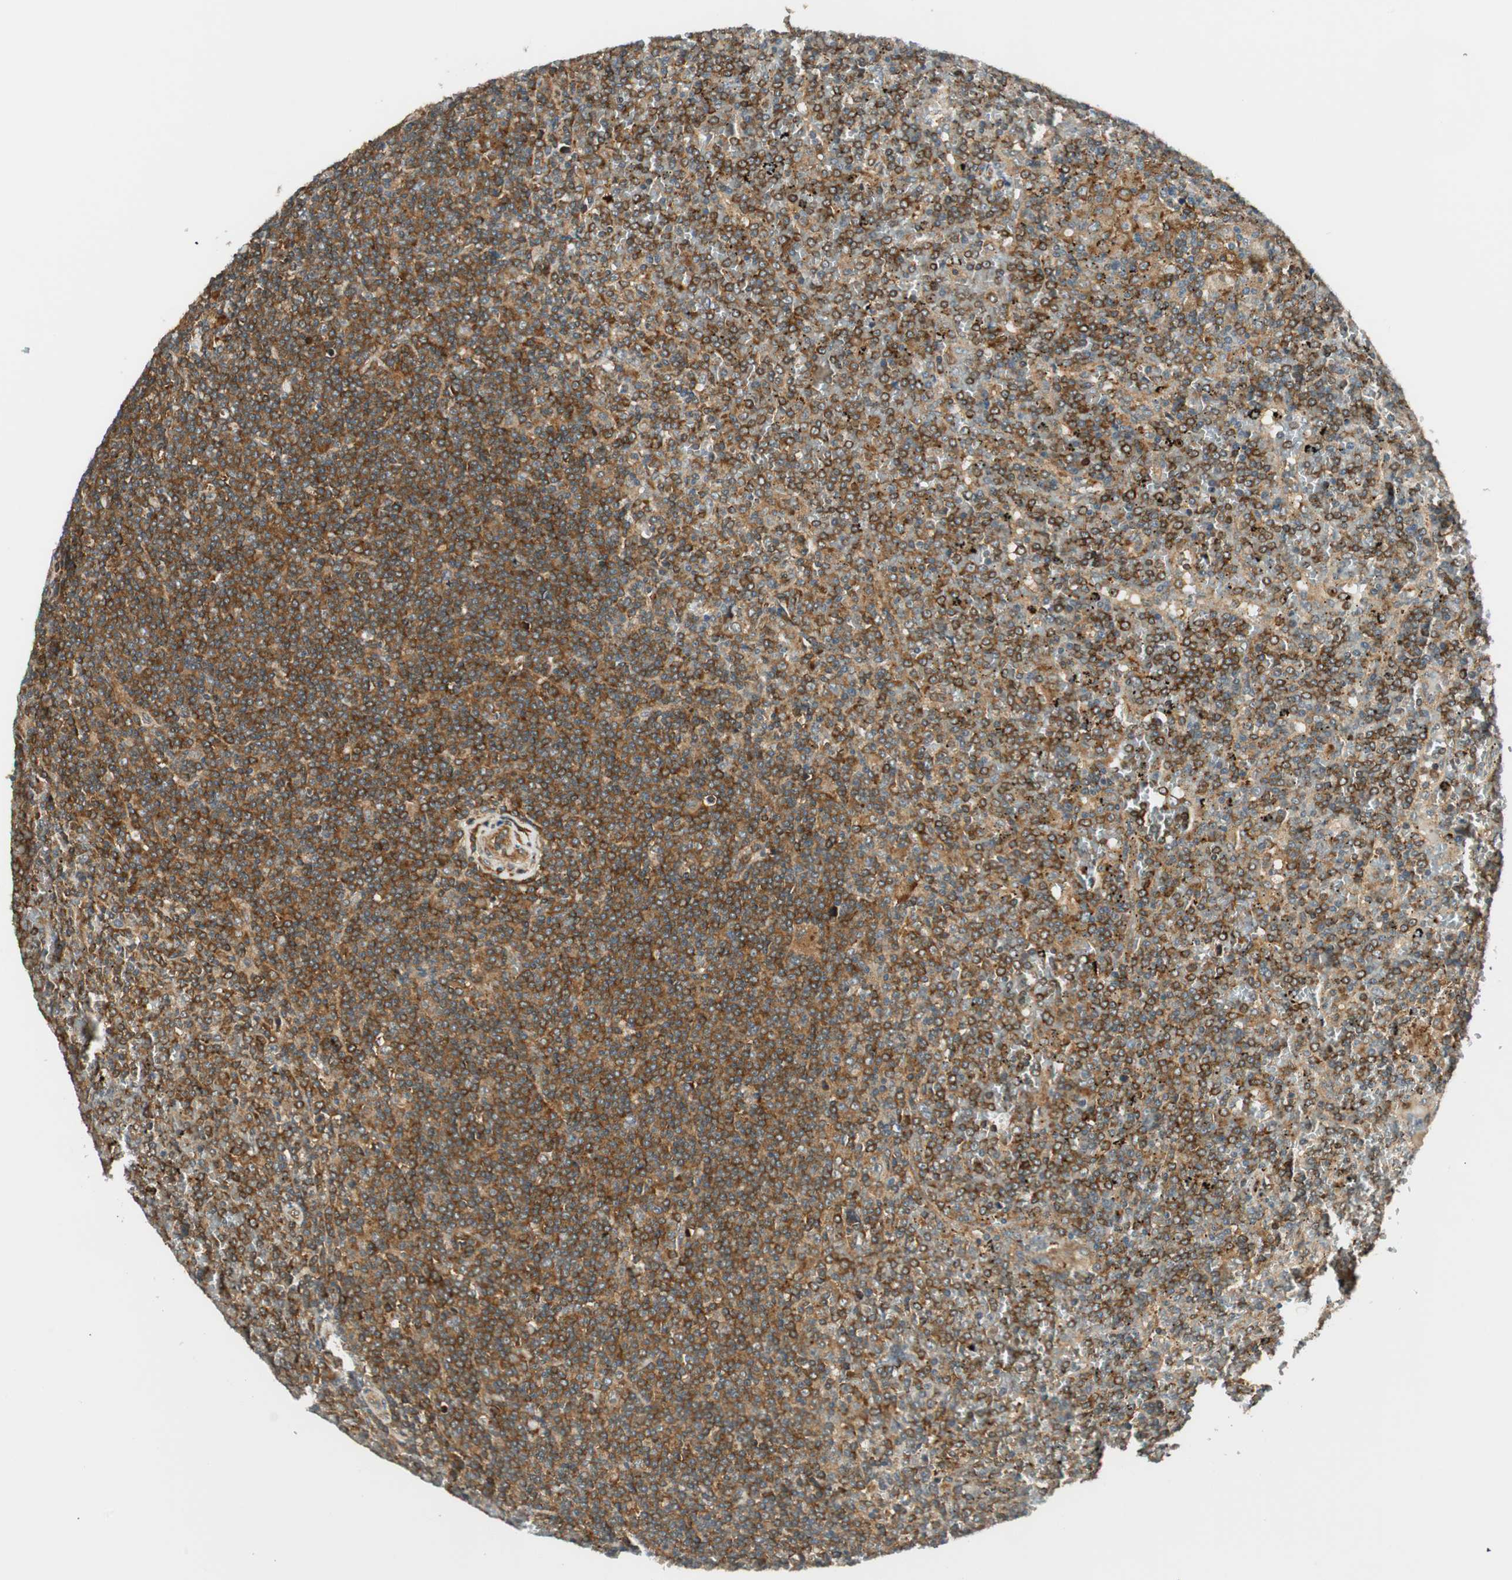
{"staining": {"intensity": "strong", "quantity": ">75%", "location": "cytoplasmic/membranous"}, "tissue": "lymphoma", "cell_type": "Tumor cells", "image_type": "cancer", "snomed": [{"axis": "morphology", "description": "Malignant lymphoma, non-Hodgkin's type, Low grade"}, {"axis": "topography", "description": "Spleen"}], "caption": "A brown stain labels strong cytoplasmic/membranous positivity of a protein in human low-grade malignant lymphoma, non-Hodgkin's type tumor cells.", "gene": "ABI1", "patient": {"sex": "female", "age": 19}}